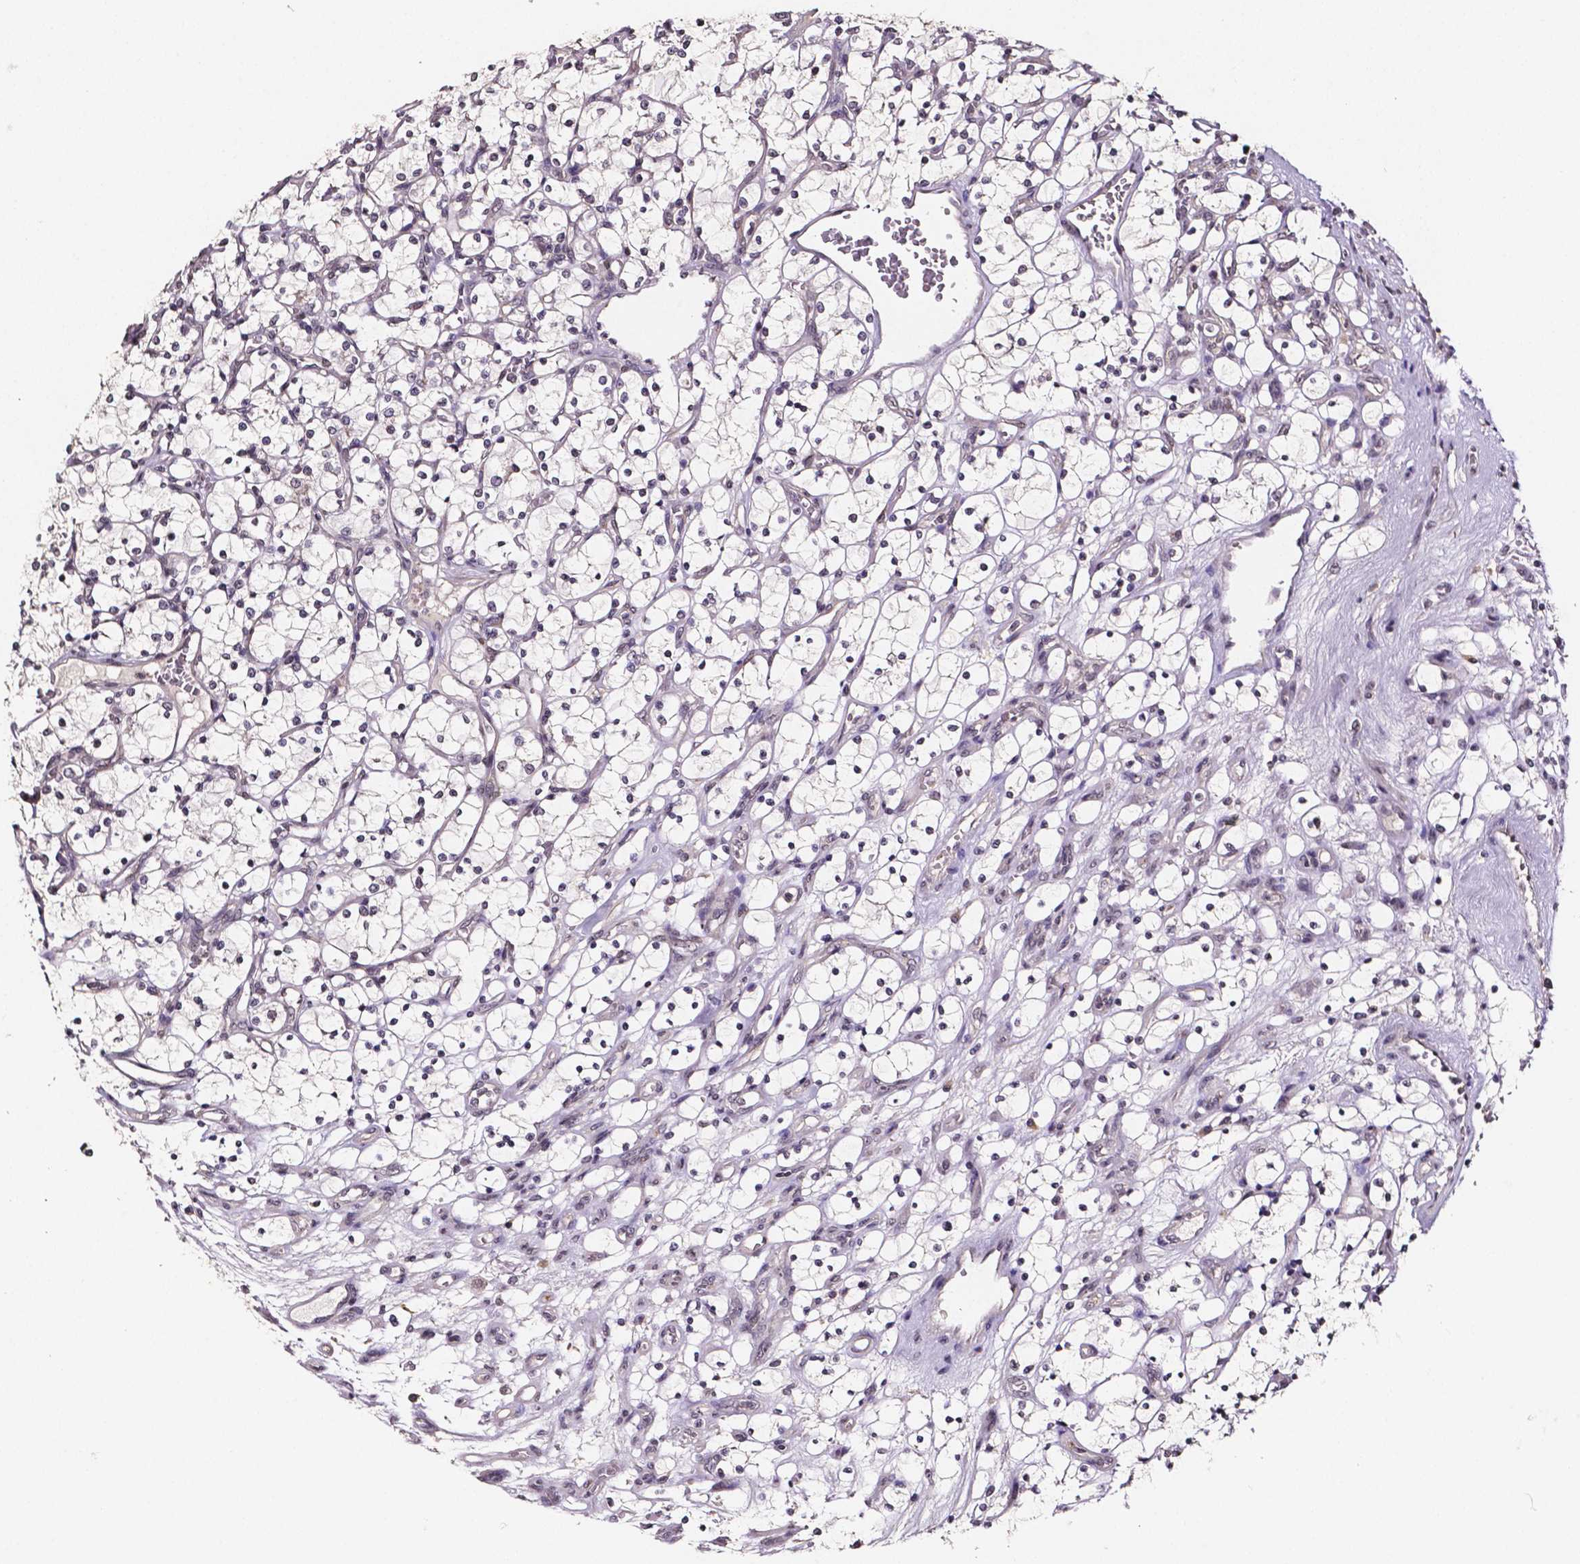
{"staining": {"intensity": "negative", "quantity": "none", "location": "none"}, "tissue": "renal cancer", "cell_type": "Tumor cells", "image_type": "cancer", "snomed": [{"axis": "morphology", "description": "Adenocarcinoma, NOS"}, {"axis": "topography", "description": "Kidney"}], "caption": "Immunohistochemistry (IHC) photomicrograph of neoplastic tissue: human renal cancer (adenocarcinoma) stained with DAB (3,3'-diaminobenzidine) reveals no significant protein expression in tumor cells.", "gene": "NRGN", "patient": {"sex": "female", "age": 69}}